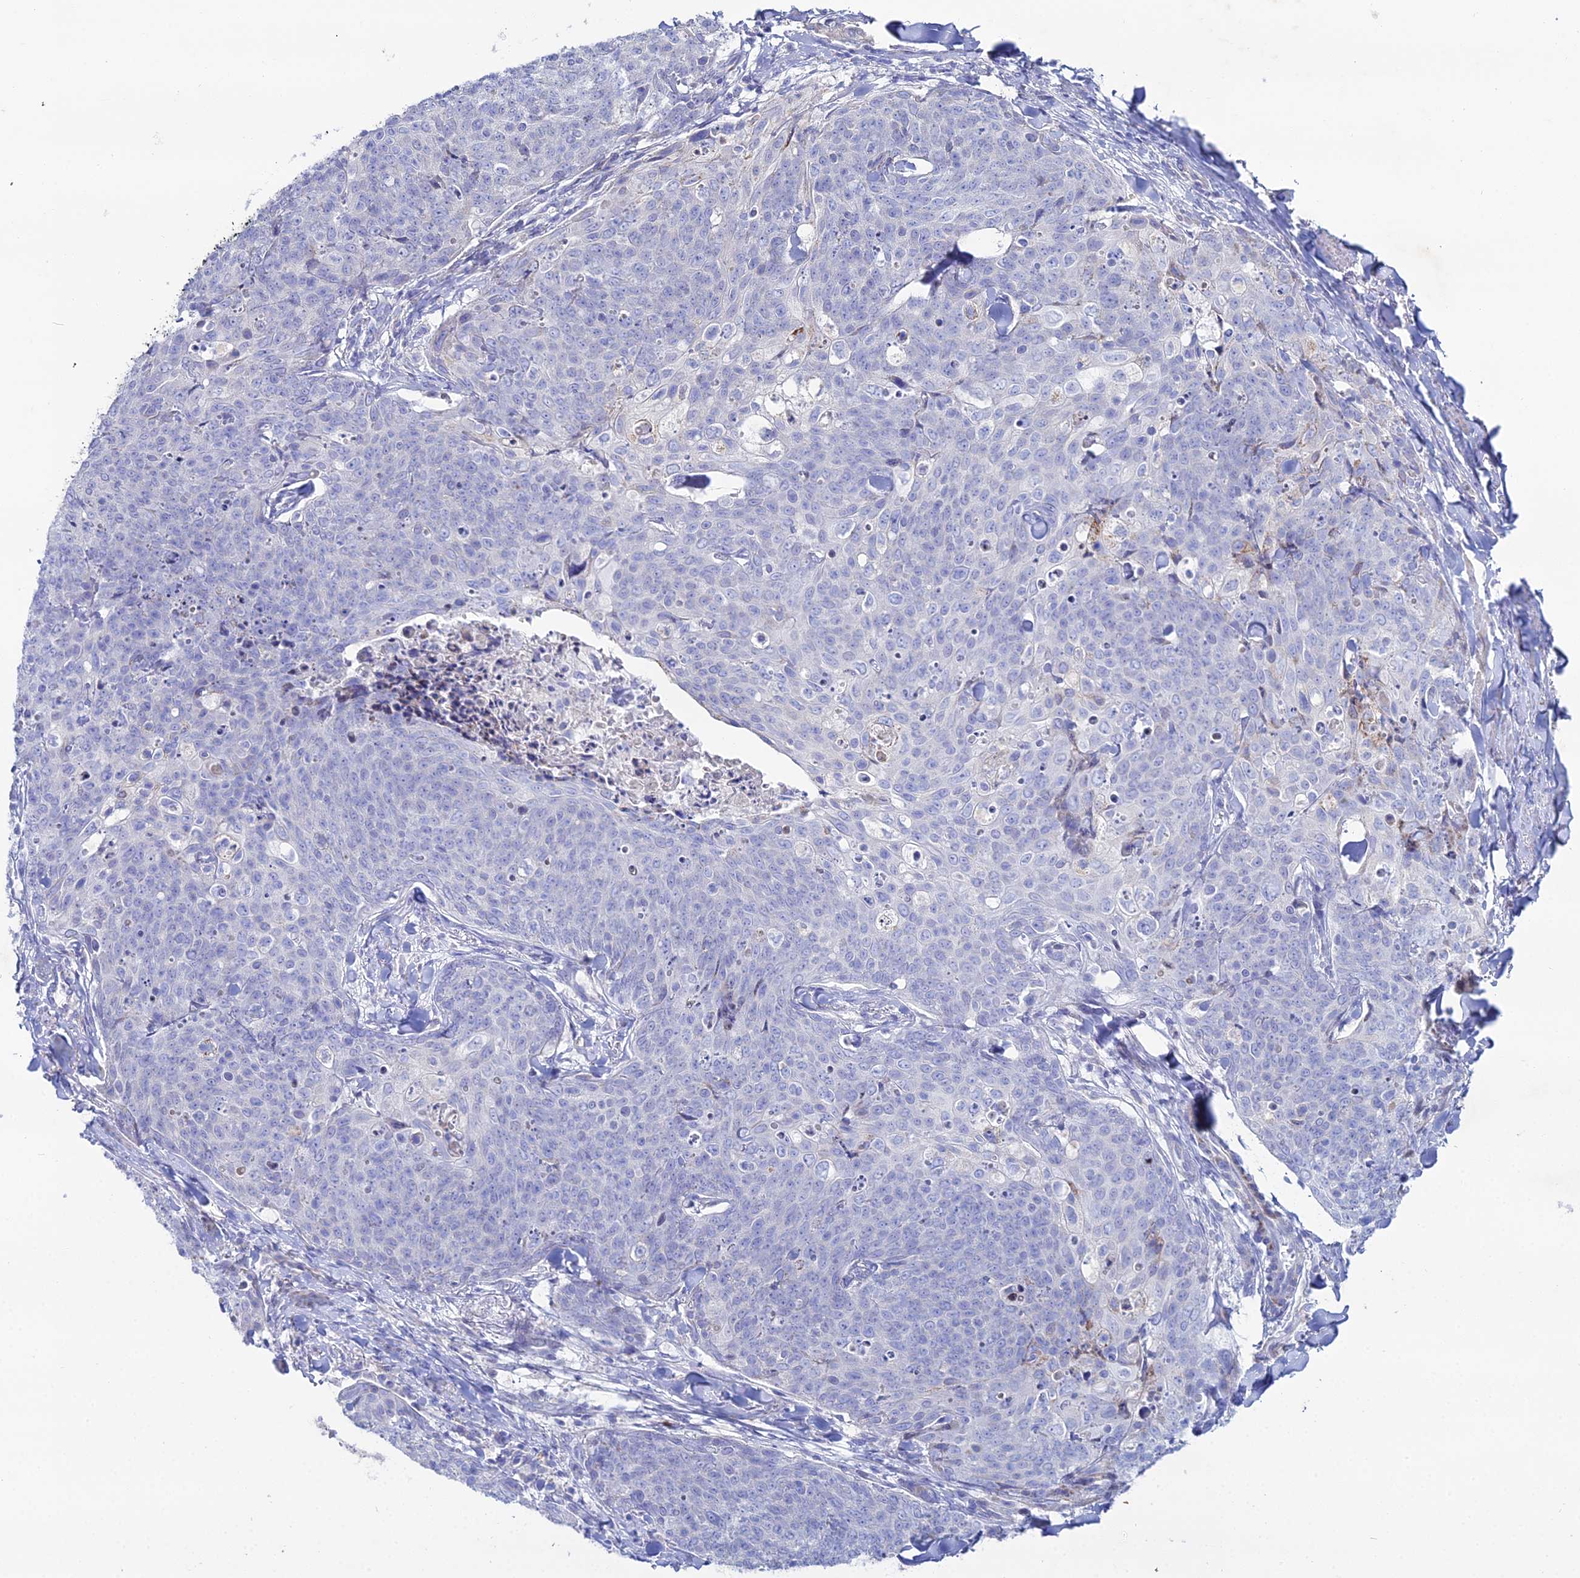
{"staining": {"intensity": "negative", "quantity": "none", "location": "none"}, "tissue": "skin cancer", "cell_type": "Tumor cells", "image_type": "cancer", "snomed": [{"axis": "morphology", "description": "Squamous cell carcinoma, NOS"}, {"axis": "topography", "description": "Skin"}, {"axis": "topography", "description": "Vulva"}], "caption": "Protein analysis of skin cancer (squamous cell carcinoma) demonstrates no significant positivity in tumor cells.", "gene": "DHX34", "patient": {"sex": "female", "age": 85}}